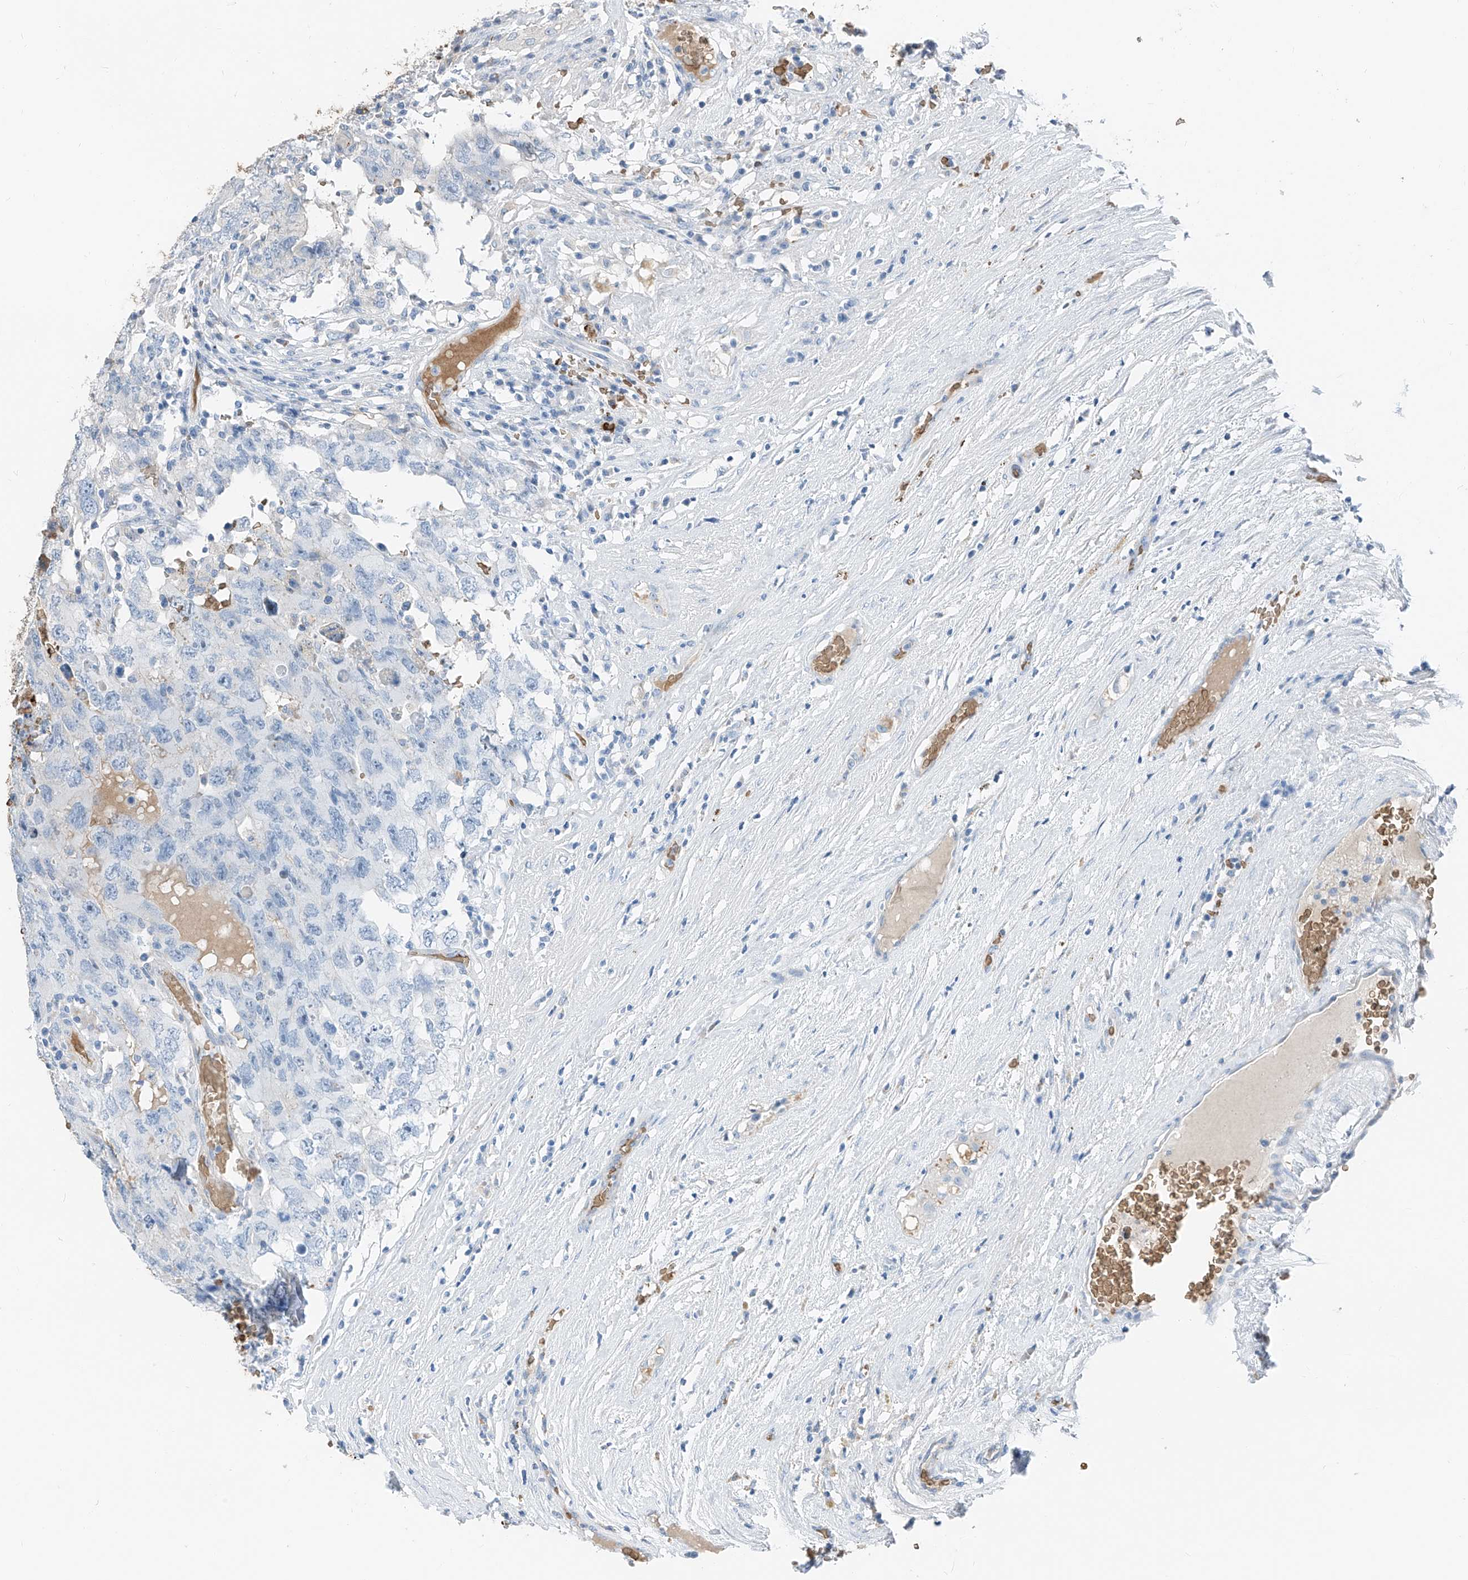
{"staining": {"intensity": "negative", "quantity": "none", "location": "none"}, "tissue": "testis cancer", "cell_type": "Tumor cells", "image_type": "cancer", "snomed": [{"axis": "morphology", "description": "Carcinoma, Embryonal, NOS"}, {"axis": "topography", "description": "Testis"}], "caption": "Tumor cells are negative for brown protein staining in testis cancer (embryonal carcinoma).", "gene": "PRSS23", "patient": {"sex": "male", "age": 26}}